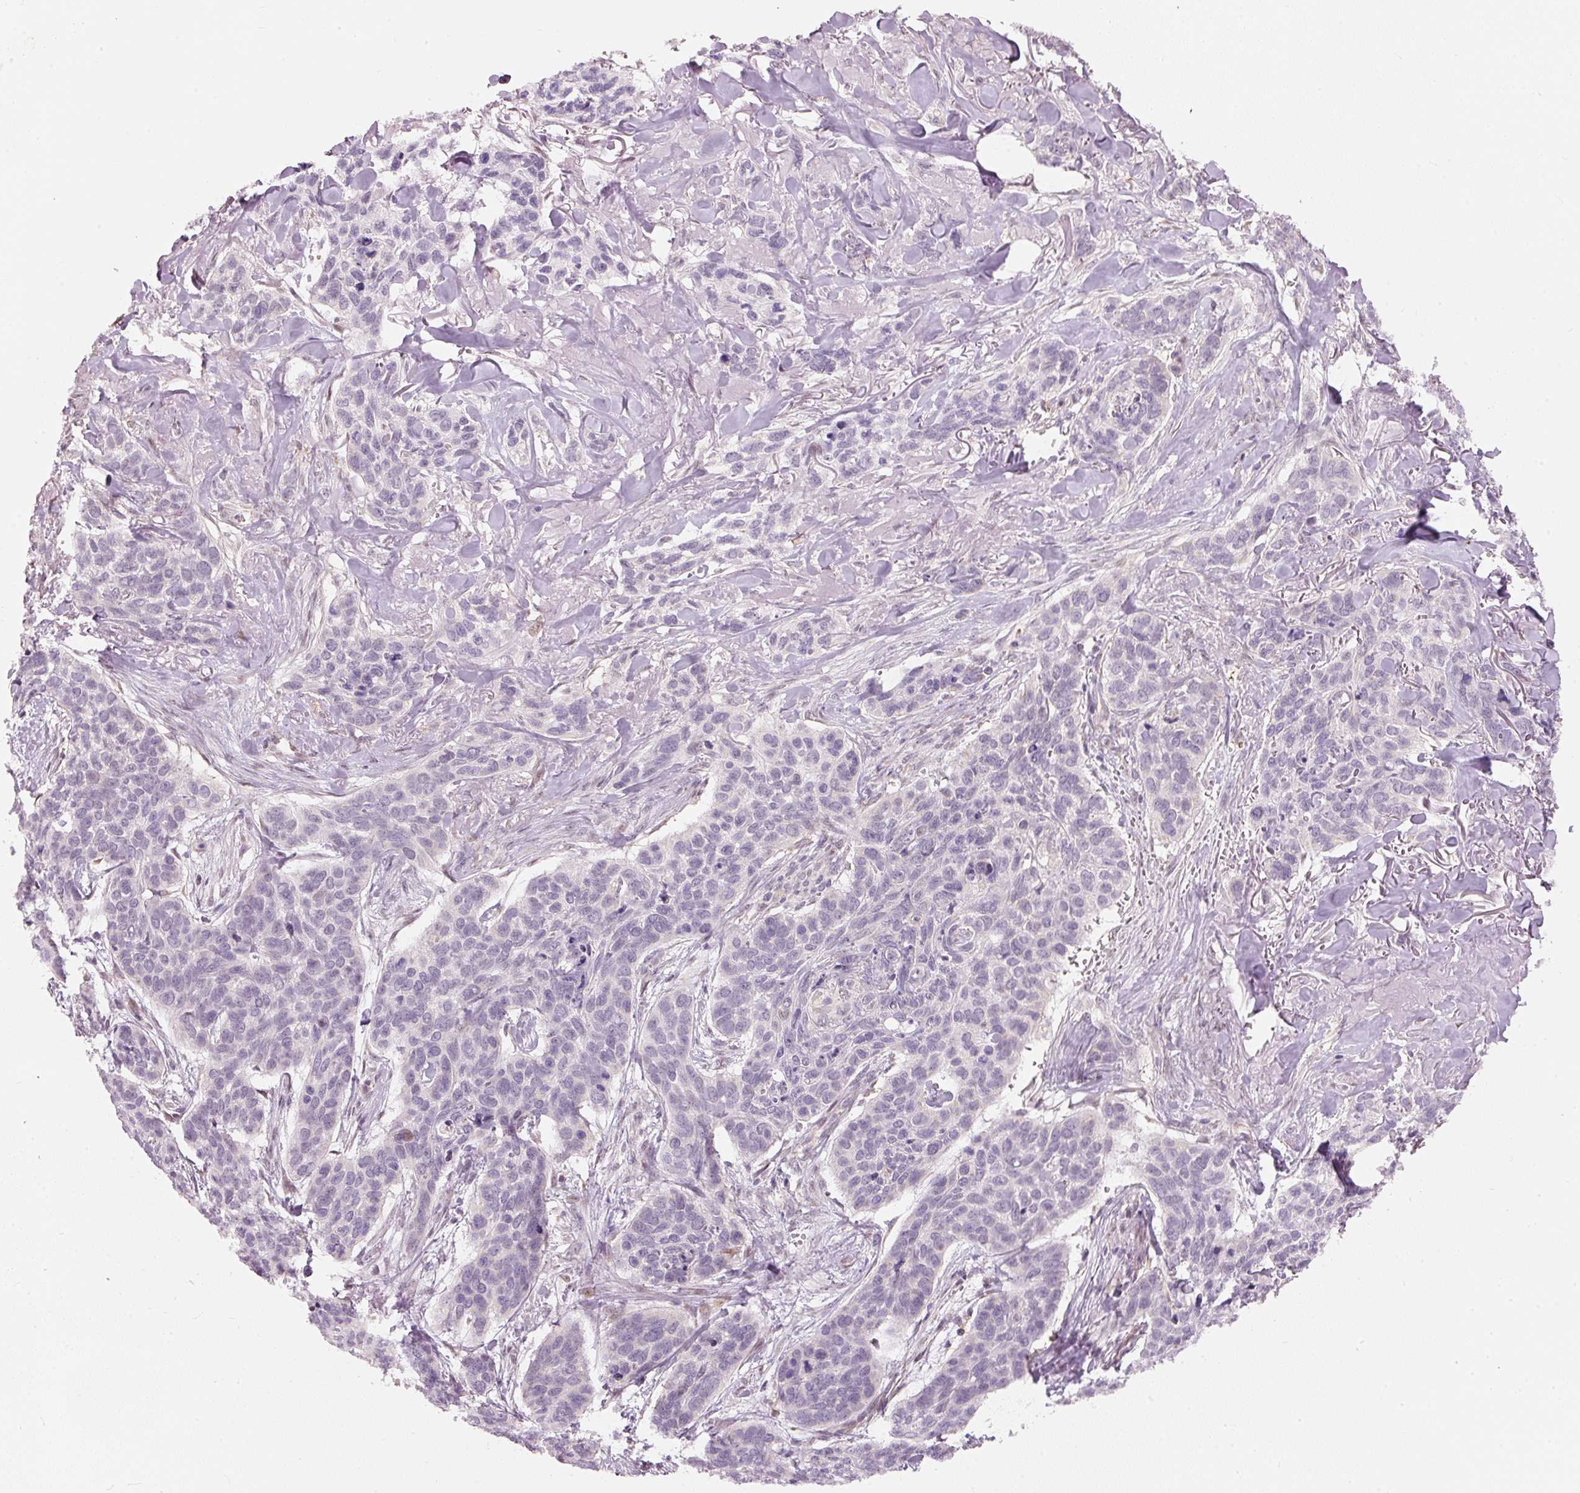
{"staining": {"intensity": "negative", "quantity": "none", "location": "none"}, "tissue": "skin cancer", "cell_type": "Tumor cells", "image_type": "cancer", "snomed": [{"axis": "morphology", "description": "Basal cell carcinoma"}, {"axis": "topography", "description": "Skin"}], "caption": "This is an IHC image of human skin cancer (basal cell carcinoma). There is no positivity in tumor cells.", "gene": "RNF39", "patient": {"sex": "male", "age": 86}}